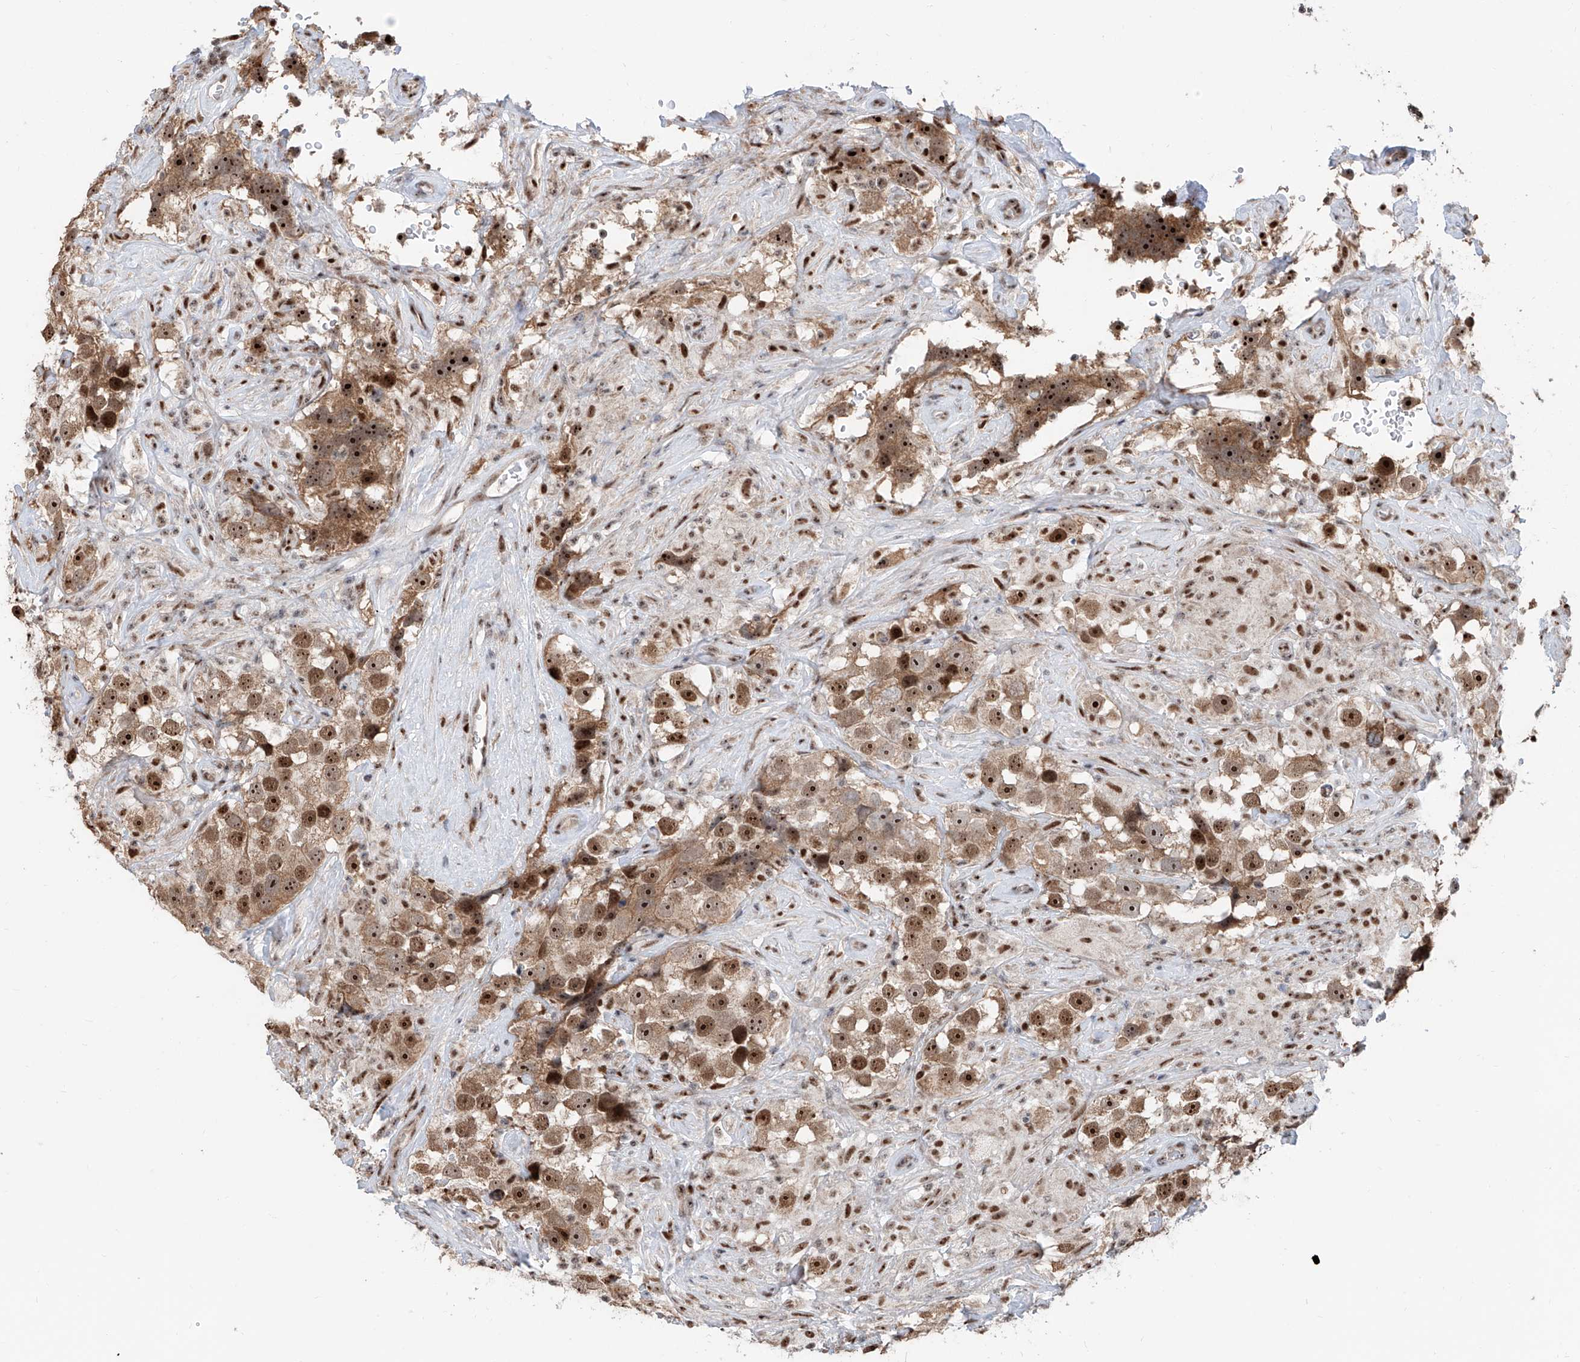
{"staining": {"intensity": "moderate", "quantity": ">75%", "location": "cytoplasmic/membranous,nuclear"}, "tissue": "testis cancer", "cell_type": "Tumor cells", "image_type": "cancer", "snomed": [{"axis": "morphology", "description": "Seminoma, NOS"}, {"axis": "topography", "description": "Testis"}], "caption": "Tumor cells show moderate cytoplasmic/membranous and nuclear expression in approximately >75% of cells in testis cancer (seminoma).", "gene": "SDE2", "patient": {"sex": "male", "age": 49}}